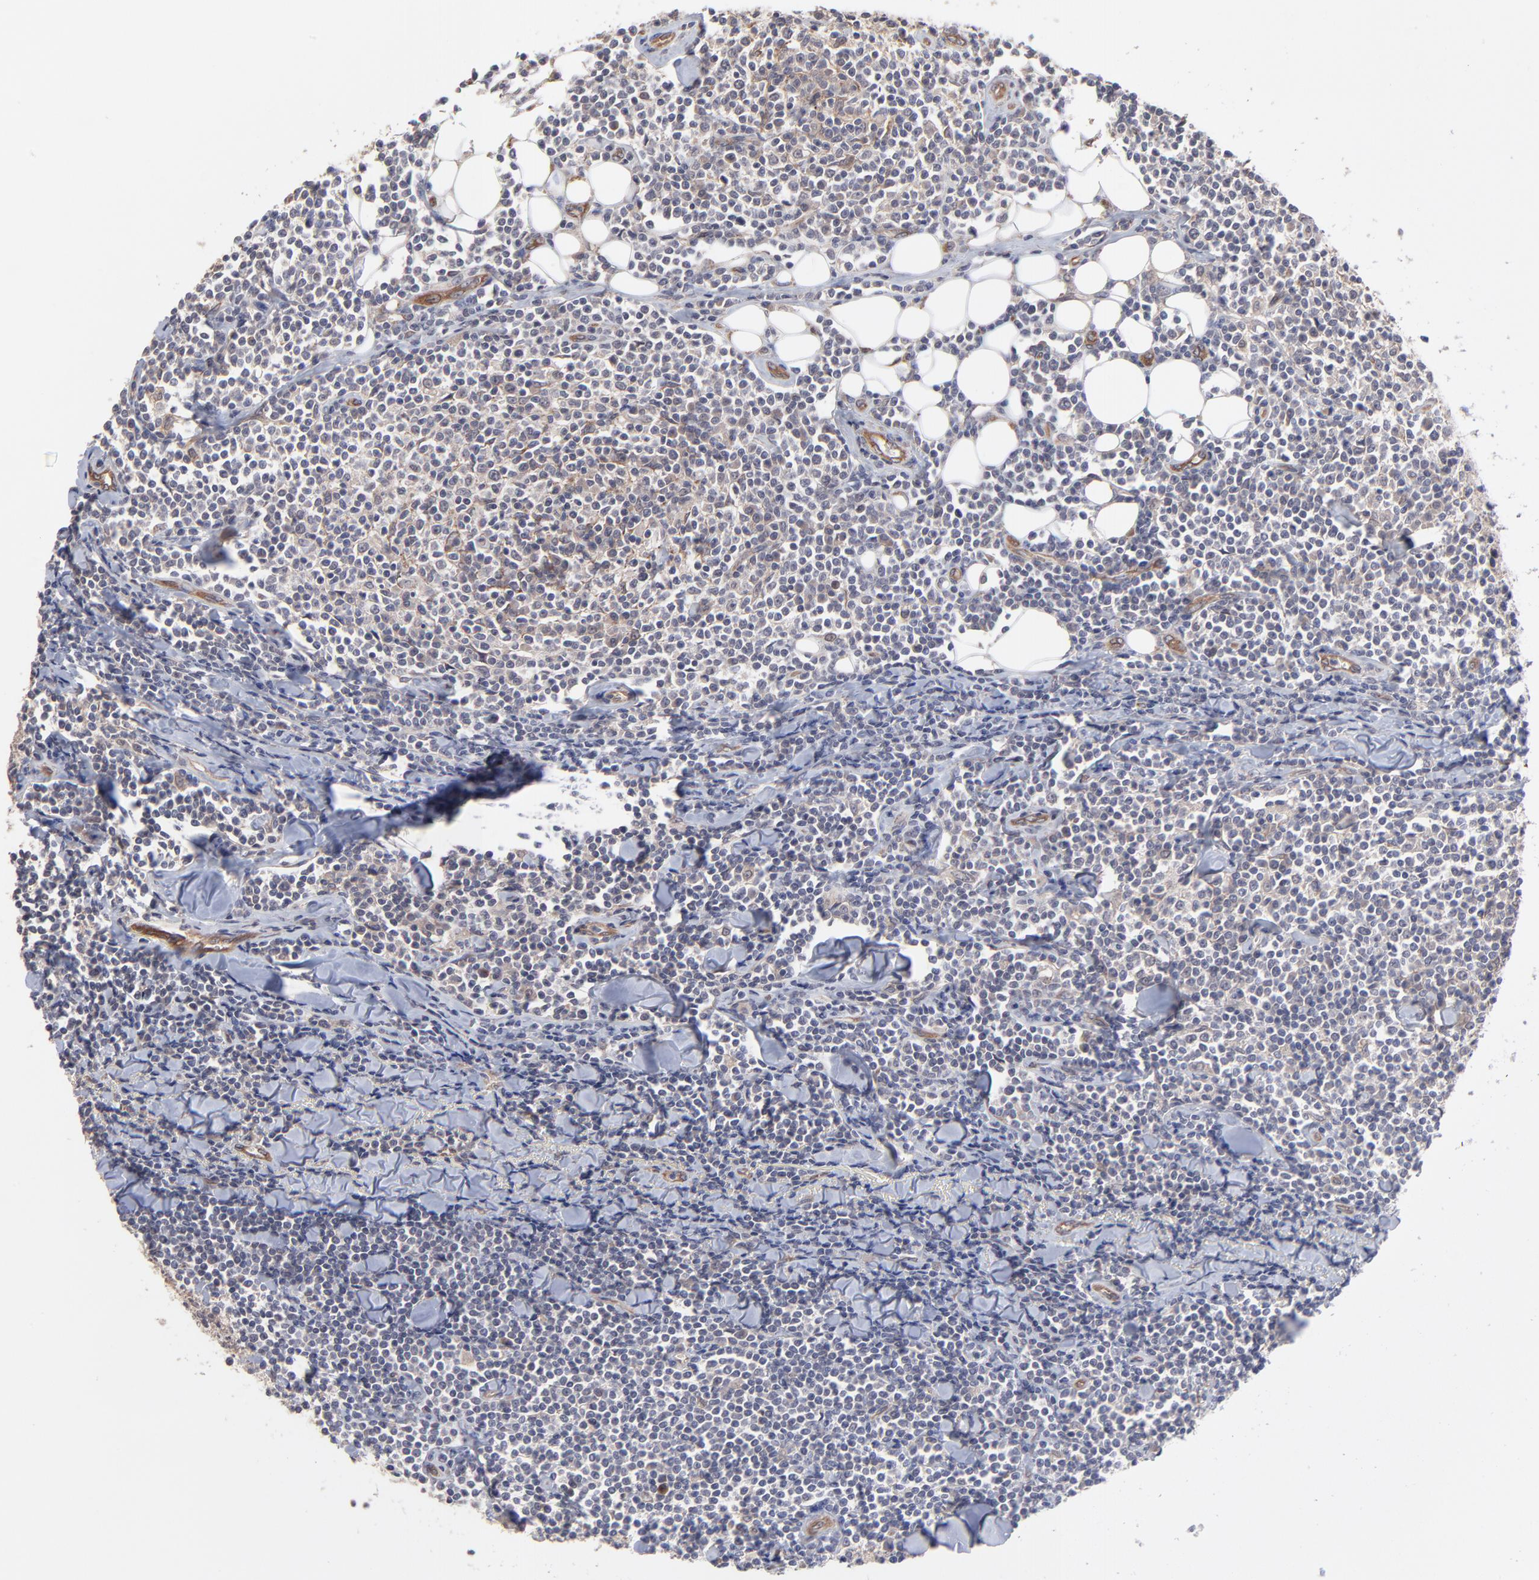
{"staining": {"intensity": "negative", "quantity": "none", "location": "none"}, "tissue": "lymphoma", "cell_type": "Tumor cells", "image_type": "cancer", "snomed": [{"axis": "morphology", "description": "Malignant lymphoma, non-Hodgkin's type, Low grade"}, {"axis": "topography", "description": "Soft tissue"}], "caption": "Immunohistochemistry histopathology image of lymphoma stained for a protein (brown), which reveals no expression in tumor cells.", "gene": "ZNF780B", "patient": {"sex": "male", "age": 92}}